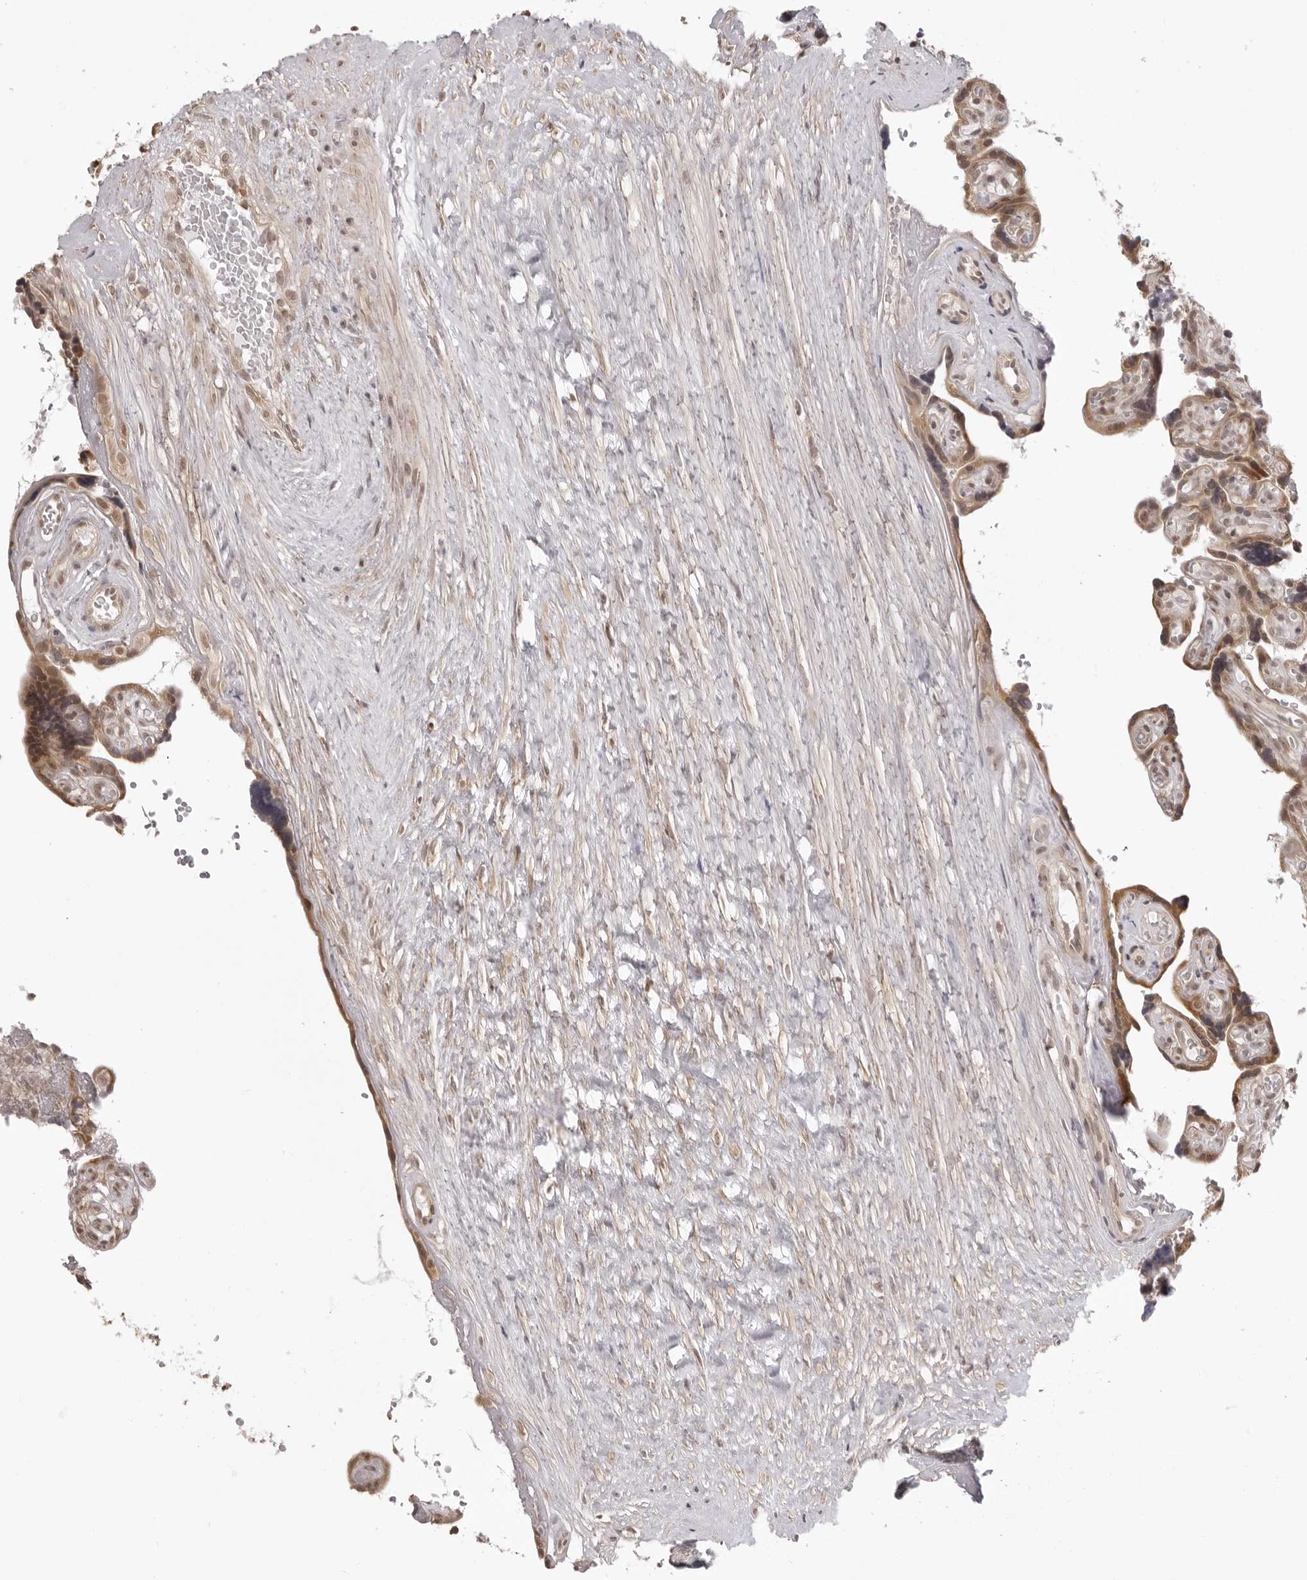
{"staining": {"intensity": "weak", "quantity": ">75%", "location": "cytoplasmic/membranous,nuclear"}, "tissue": "placenta", "cell_type": "Decidual cells", "image_type": "normal", "snomed": [{"axis": "morphology", "description": "Normal tissue, NOS"}, {"axis": "topography", "description": "Placenta"}], "caption": "A high-resolution micrograph shows immunohistochemistry (IHC) staining of unremarkable placenta, which shows weak cytoplasmic/membranous,nuclear staining in approximately >75% of decidual cells. (DAB IHC with brightfield microscopy, high magnification).", "gene": "ZC3H11A", "patient": {"sex": "female", "age": 30}}